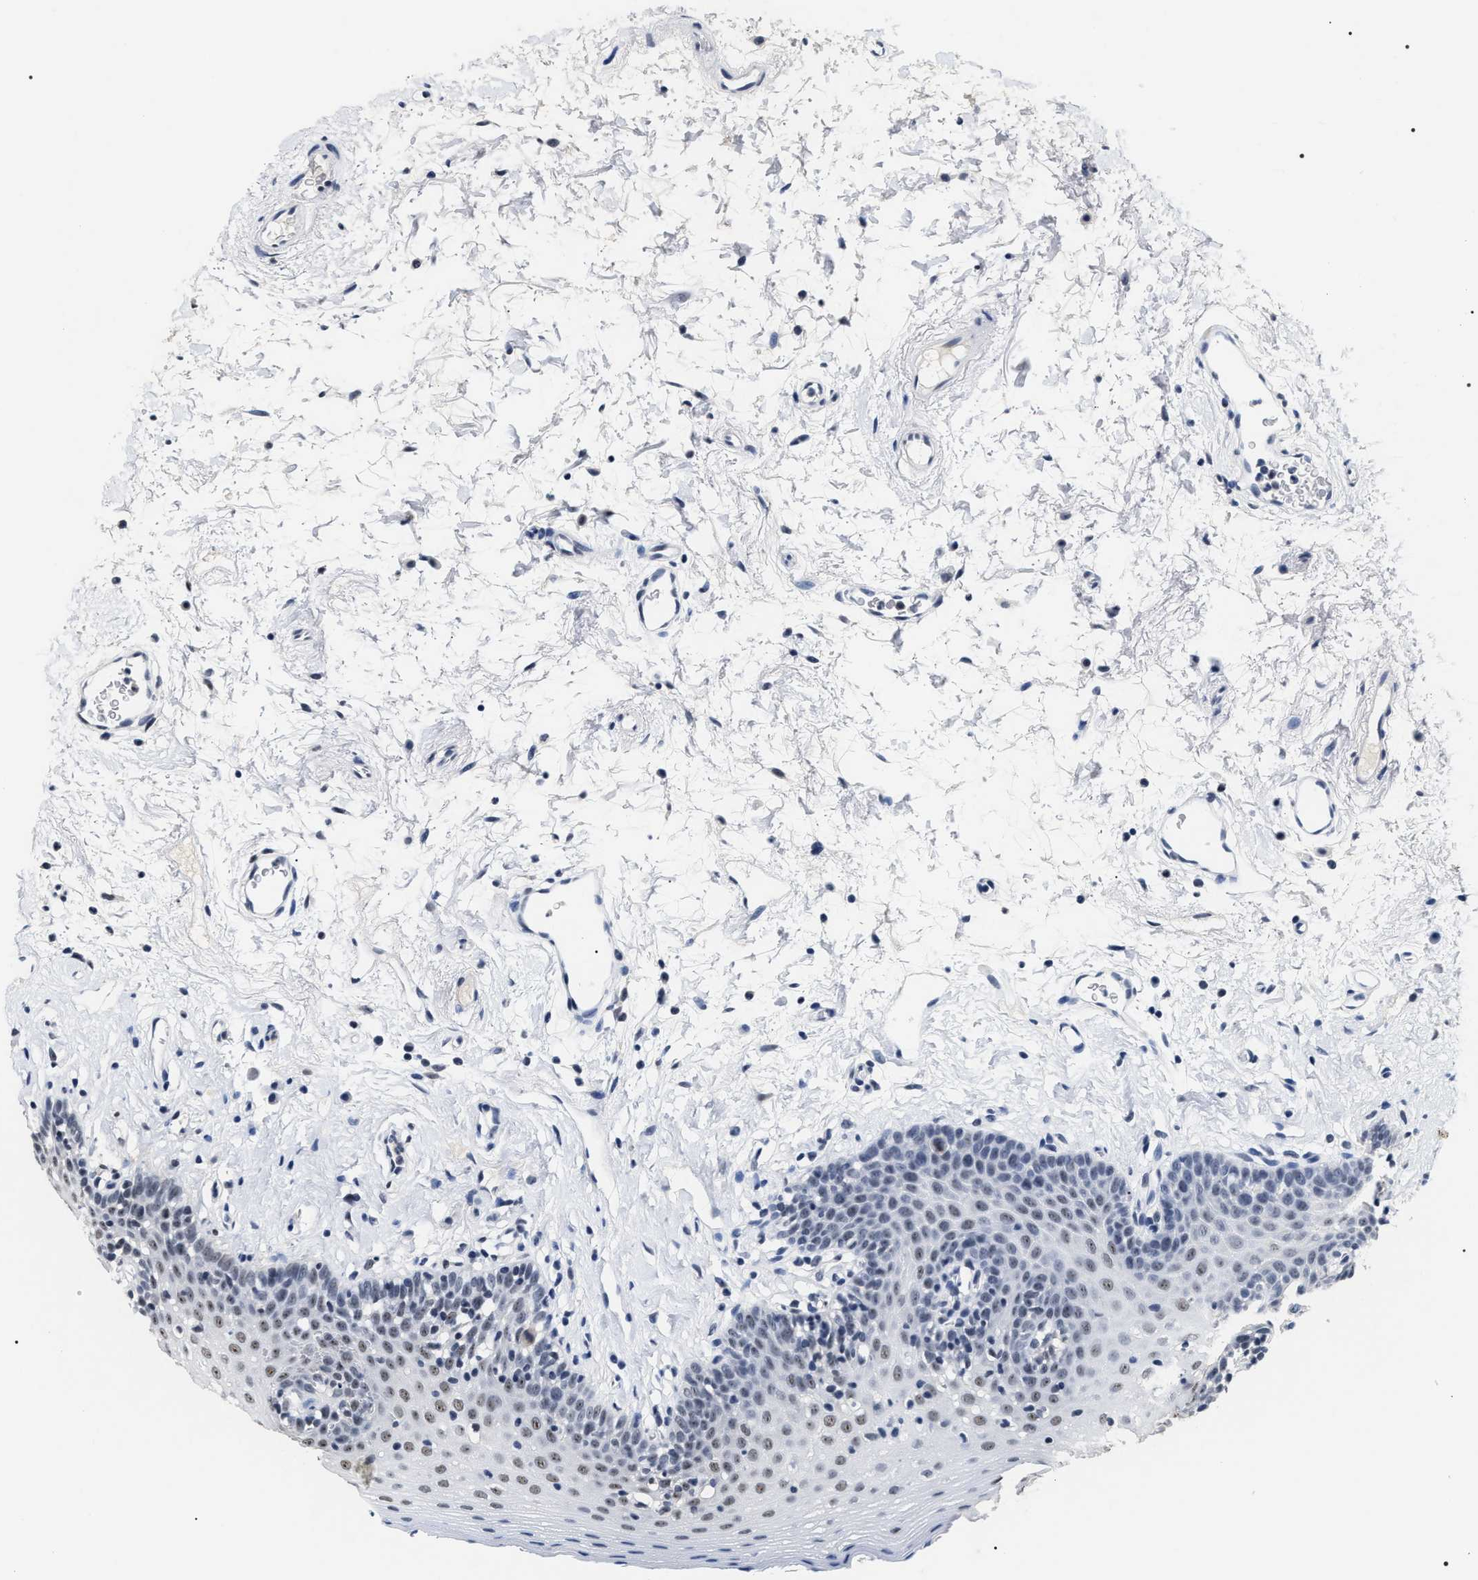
{"staining": {"intensity": "weak", "quantity": "25%-75%", "location": "nuclear"}, "tissue": "oral mucosa", "cell_type": "Squamous epithelial cells", "image_type": "normal", "snomed": [{"axis": "morphology", "description": "Normal tissue, NOS"}, {"axis": "topography", "description": "Oral tissue"}], "caption": "Oral mucosa stained with a brown dye displays weak nuclear positive staining in about 25%-75% of squamous epithelial cells.", "gene": "RRP1B", "patient": {"sex": "male", "age": 66}}